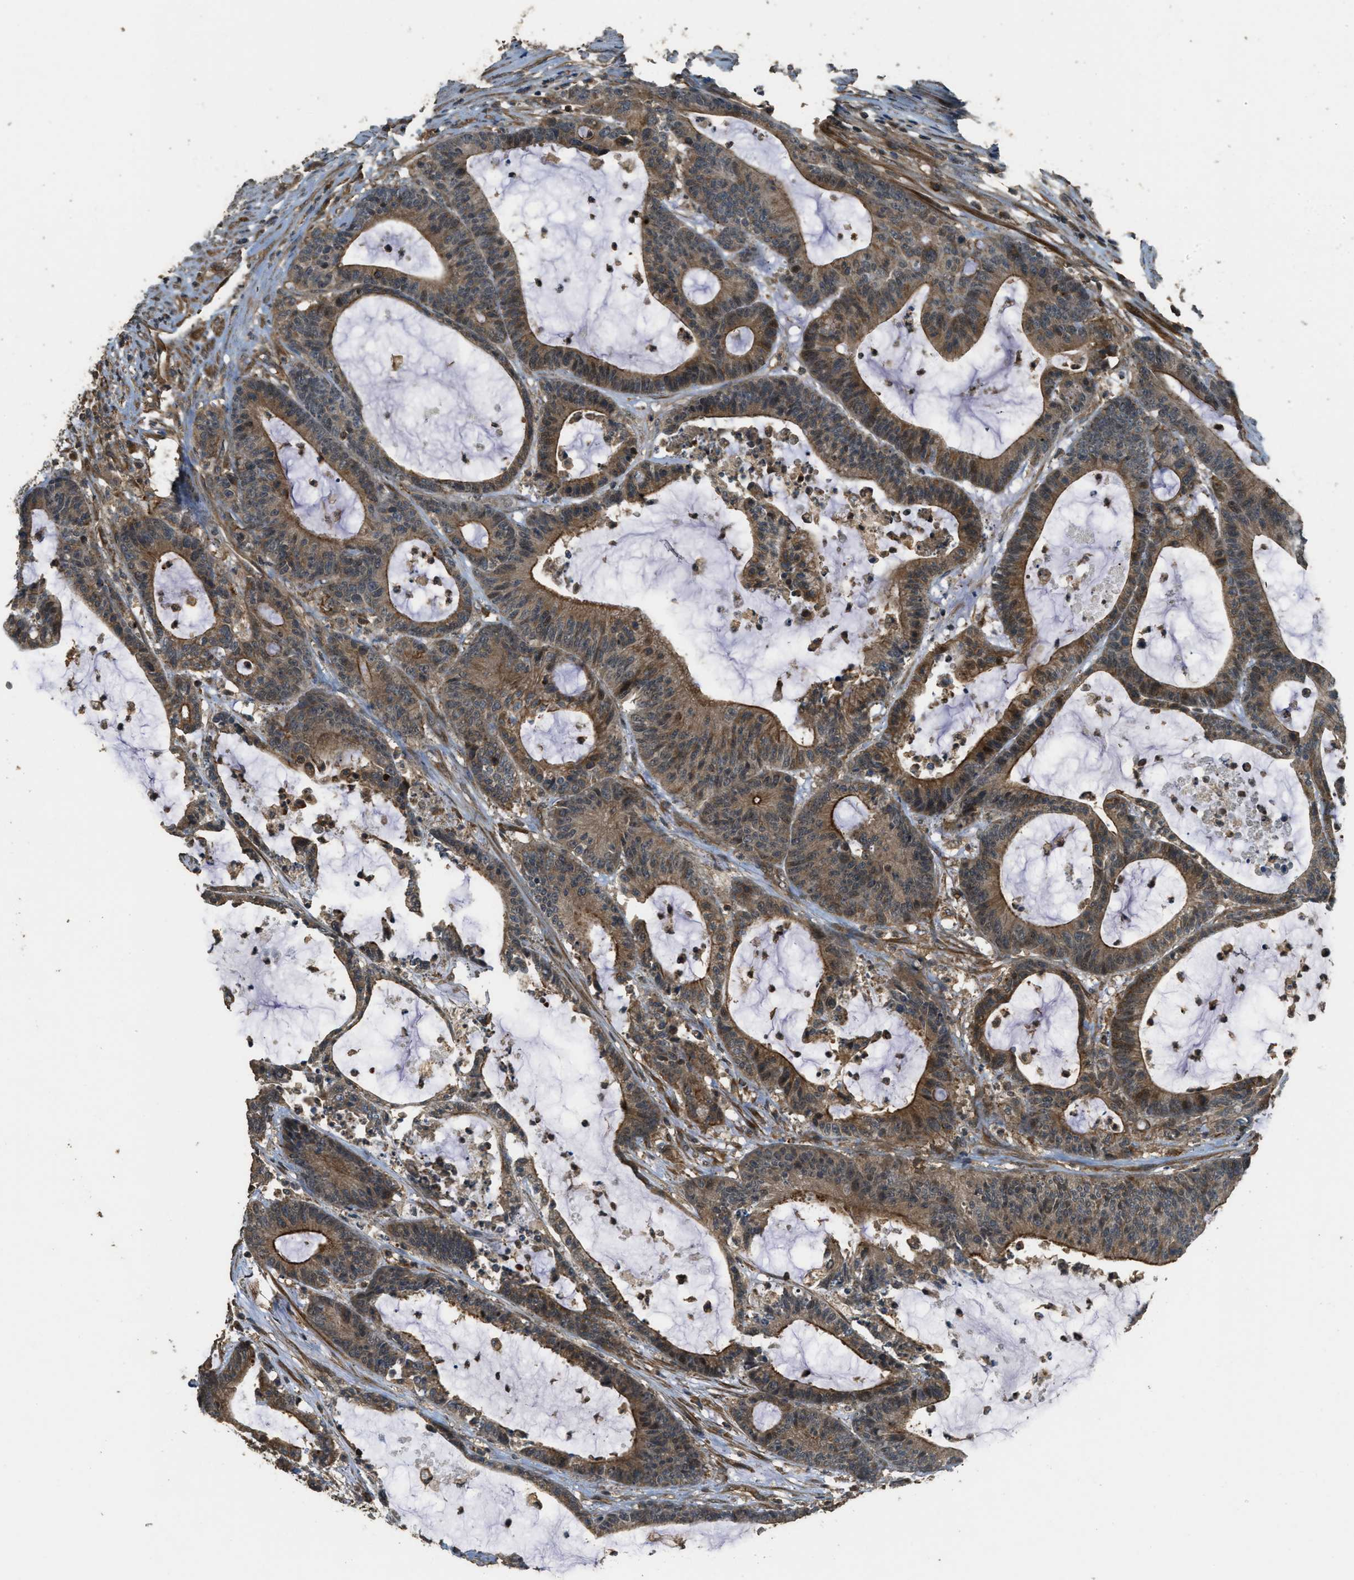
{"staining": {"intensity": "moderate", "quantity": ">75%", "location": "cytoplasmic/membranous"}, "tissue": "colorectal cancer", "cell_type": "Tumor cells", "image_type": "cancer", "snomed": [{"axis": "morphology", "description": "Adenocarcinoma, NOS"}, {"axis": "topography", "description": "Colon"}], "caption": "Approximately >75% of tumor cells in human colorectal cancer (adenocarcinoma) exhibit moderate cytoplasmic/membranous protein positivity as visualized by brown immunohistochemical staining.", "gene": "PPP6R3", "patient": {"sex": "female", "age": 84}}